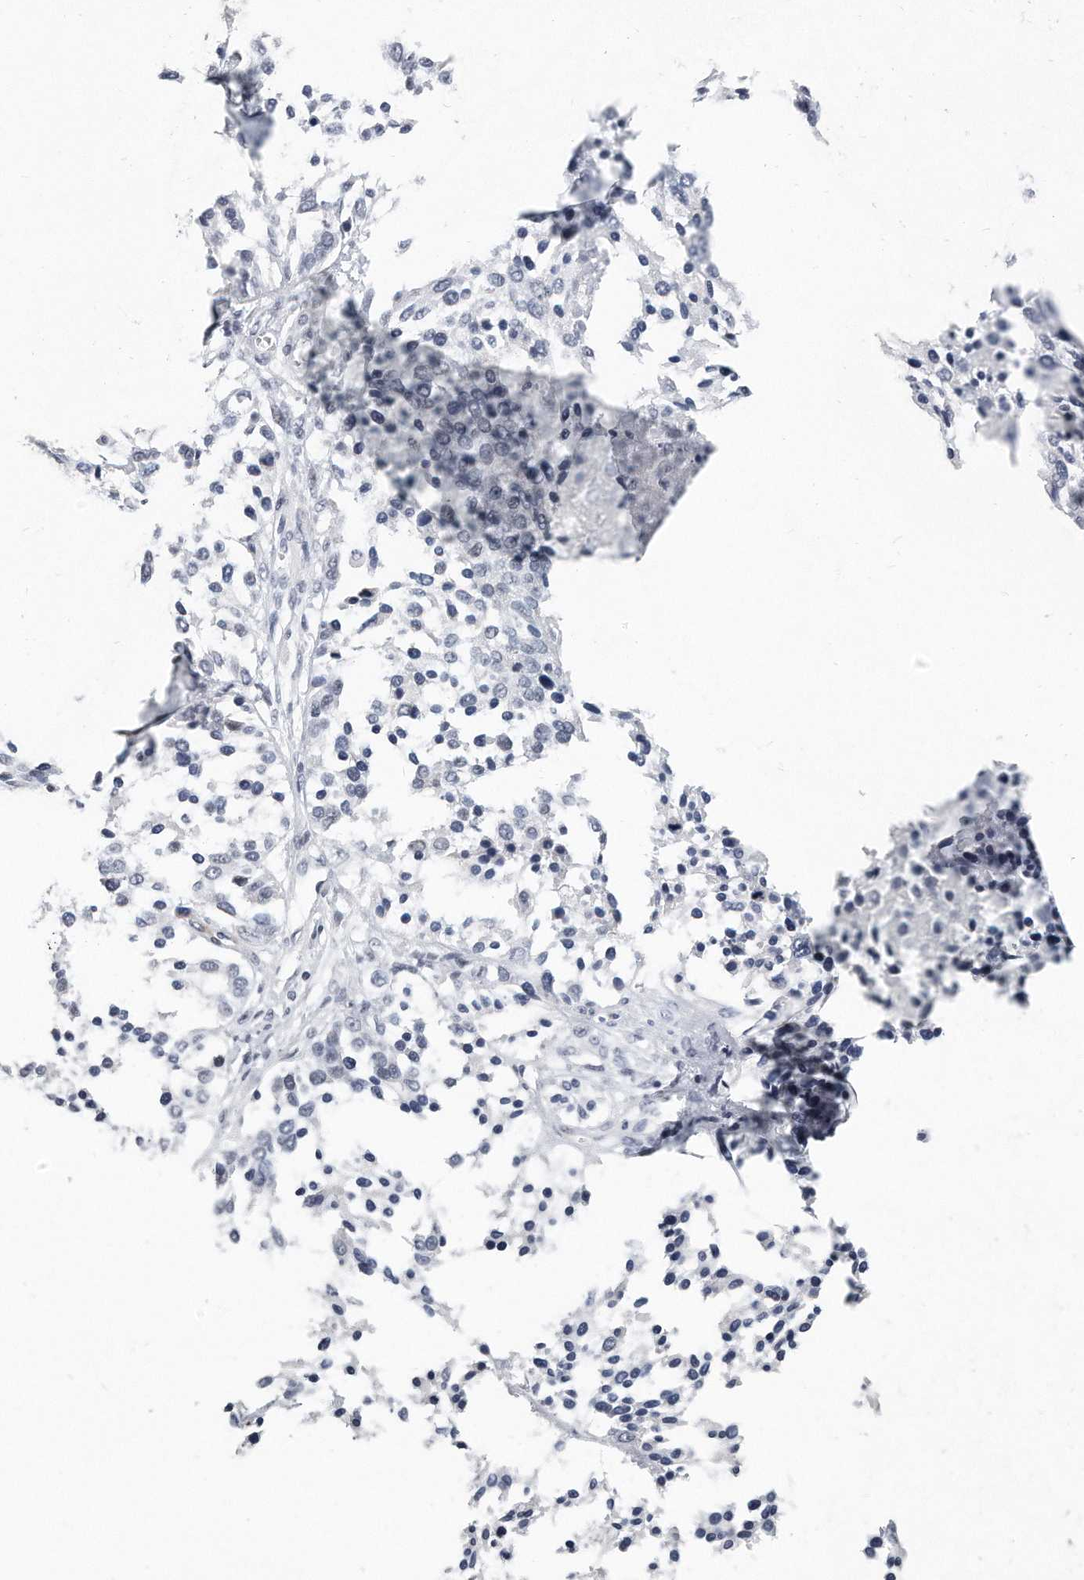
{"staining": {"intensity": "negative", "quantity": "none", "location": "none"}, "tissue": "ovarian cancer", "cell_type": "Tumor cells", "image_type": "cancer", "snomed": [{"axis": "morphology", "description": "Cystadenocarcinoma, serous, NOS"}, {"axis": "topography", "description": "Ovary"}], "caption": "Photomicrograph shows no significant protein expression in tumor cells of serous cystadenocarcinoma (ovarian).", "gene": "TFCP2L1", "patient": {"sex": "female", "age": 44}}